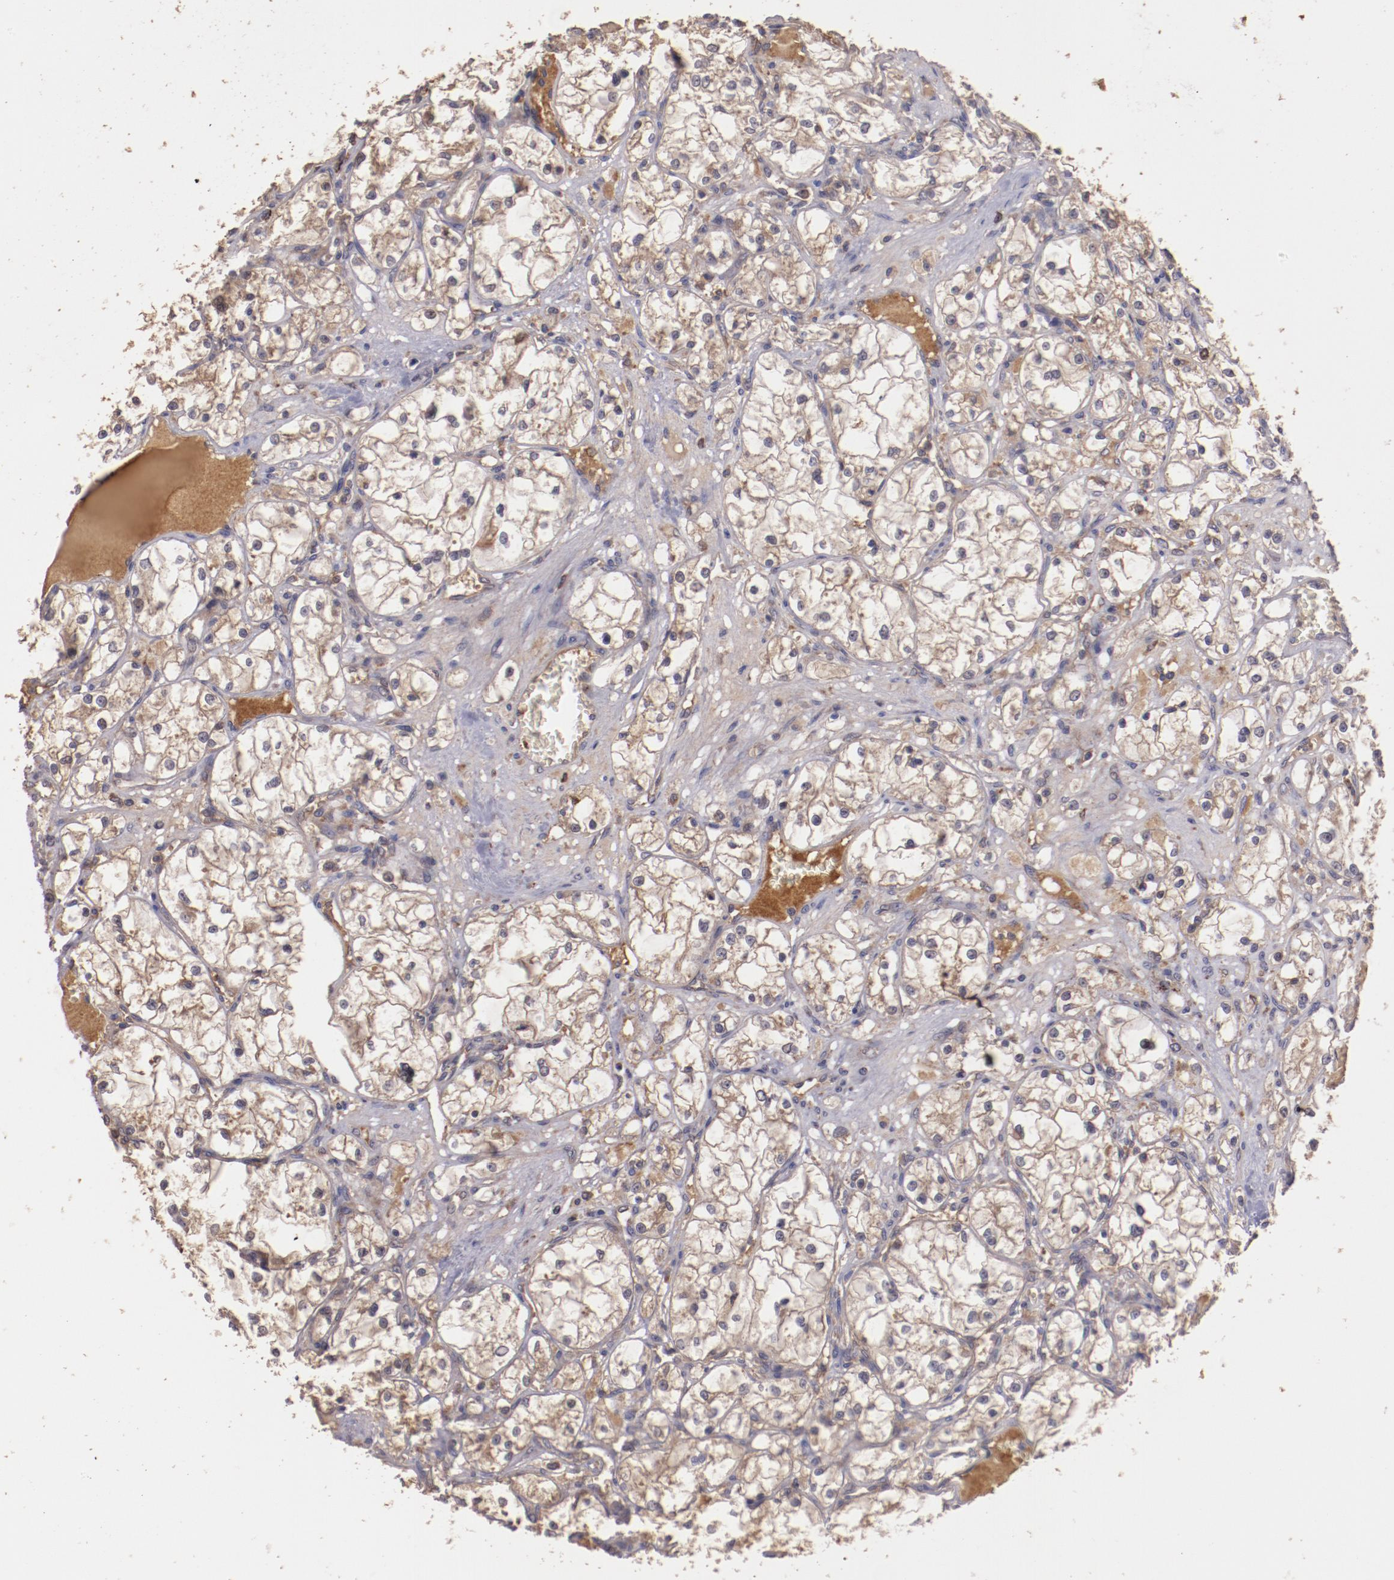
{"staining": {"intensity": "moderate", "quantity": ">75%", "location": "cytoplasmic/membranous"}, "tissue": "renal cancer", "cell_type": "Tumor cells", "image_type": "cancer", "snomed": [{"axis": "morphology", "description": "Adenocarcinoma, NOS"}, {"axis": "topography", "description": "Kidney"}], "caption": "There is medium levels of moderate cytoplasmic/membranous positivity in tumor cells of renal cancer, as demonstrated by immunohistochemical staining (brown color).", "gene": "SRRD", "patient": {"sex": "male", "age": 61}}